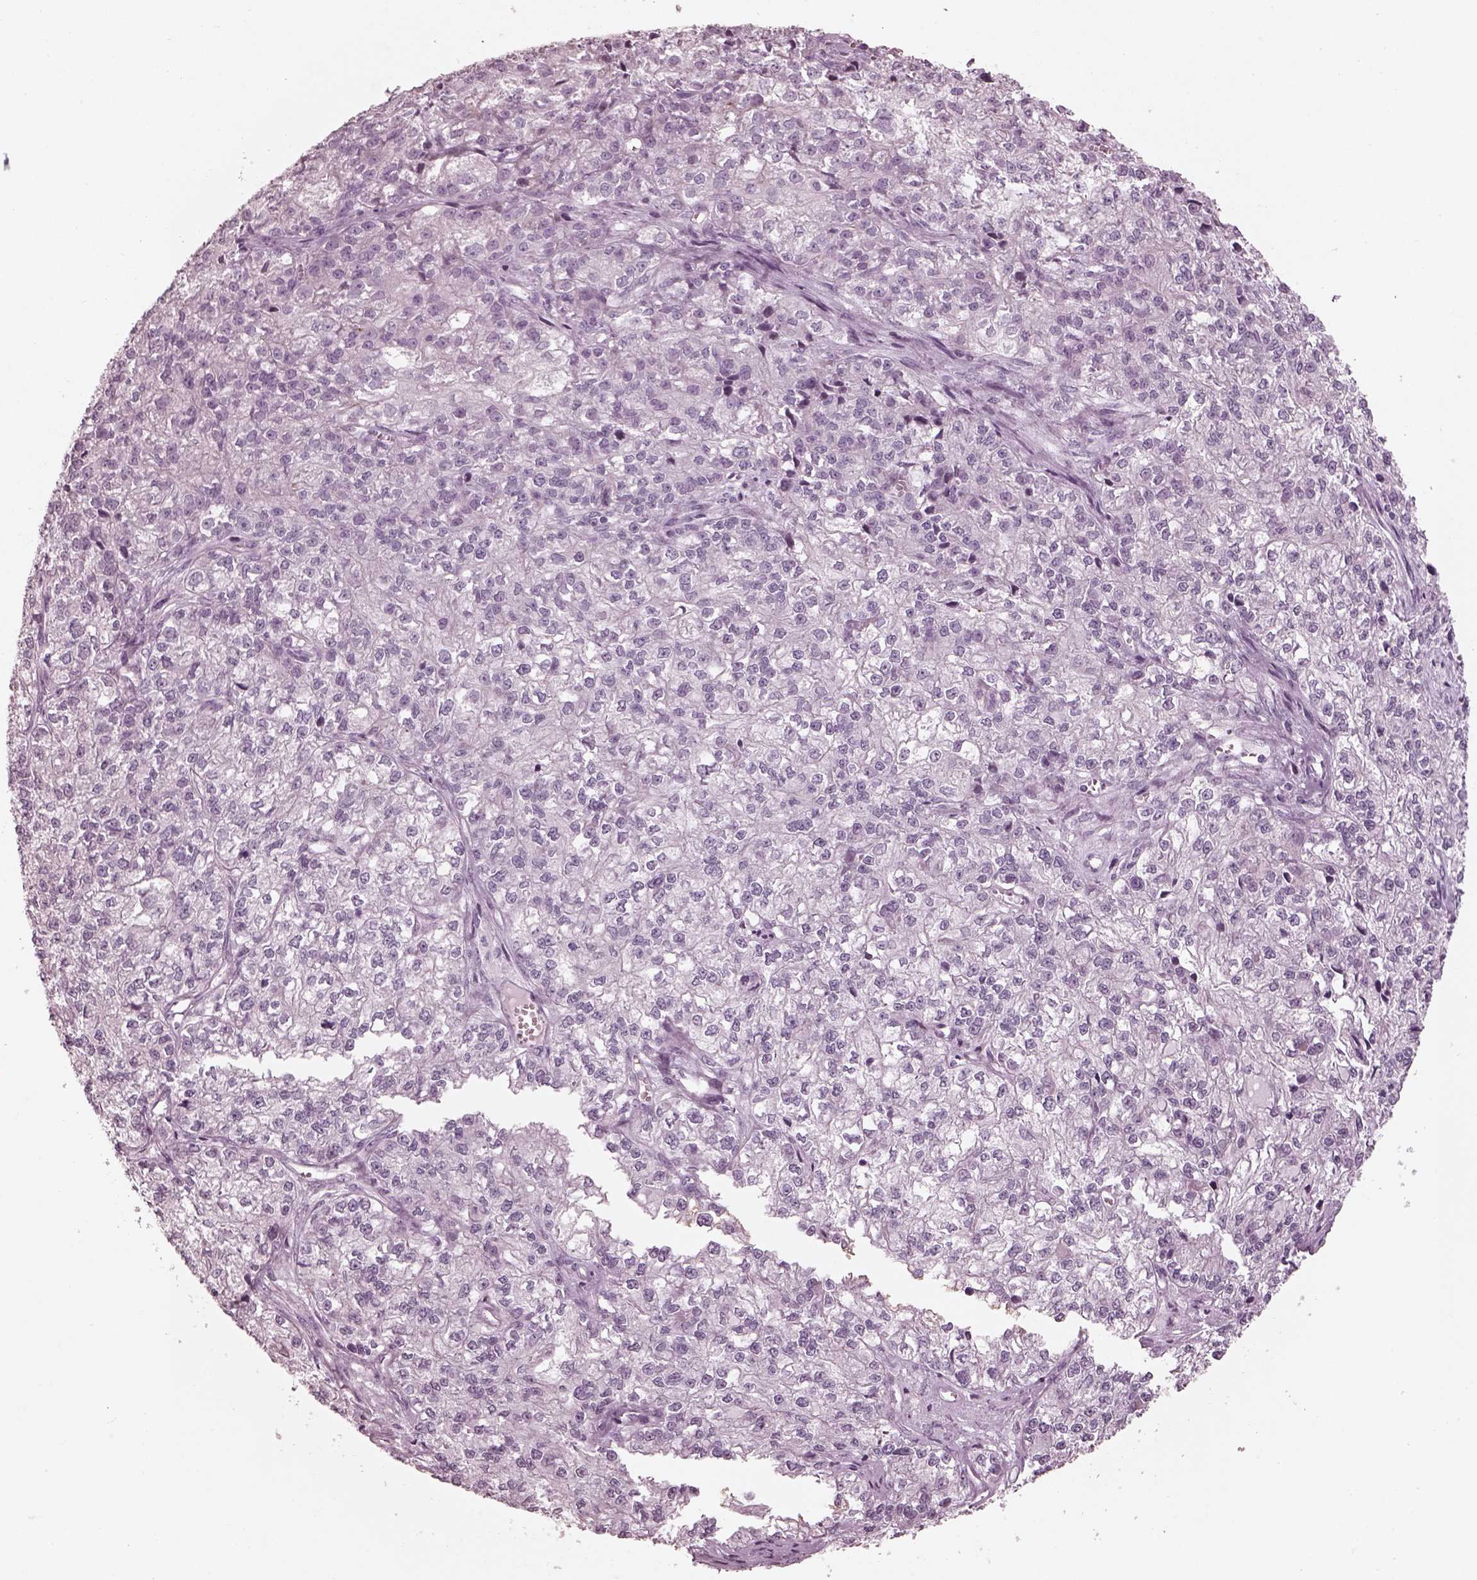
{"staining": {"intensity": "negative", "quantity": "none", "location": "none"}, "tissue": "ovarian cancer", "cell_type": "Tumor cells", "image_type": "cancer", "snomed": [{"axis": "morphology", "description": "Carcinoma, endometroid"}, {"axis": "topography", "description": "Ovary"}], "caption": "Human endometroid carcinoma (ovarian) stained for a protein using immunohistochemistry (IHC) demonstrates no expression in tumor cells.", "gene": "OPN4", "patient": {"sex": "female", "age": 64}}